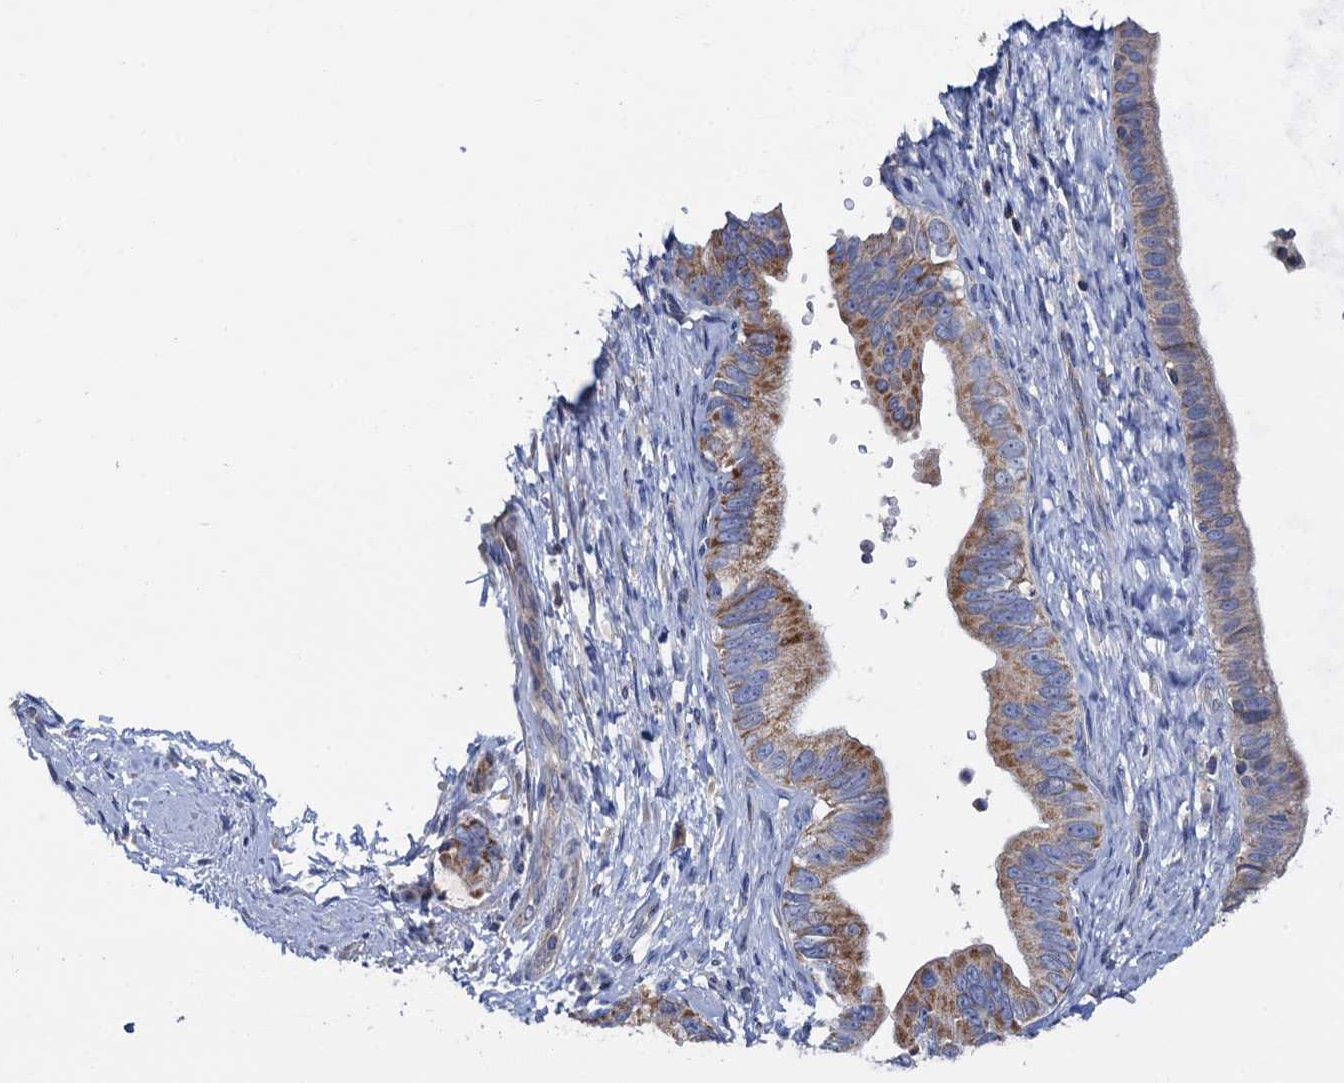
{"staining": {"intensity": "moderate", "quantity": "25%-75%", "location": "cytoplasmic/membranous"}, "tissue": "pancreatic cancer", "cell_type": "Tumor cells", "image_type": "cancer", "snomed": [{"axis": "morphology", "description": "Adenocarcinoma, NOS"}, {"axis": "topography", "description": "Pancreas"}], "caption": "About 25%-75% of tumor cells in pancreatic cancer display moderate cytoplasmic/membranous protein staining as visualized by brown immunohistochemical staining.", "gene": "MRPL48", "patient": {"sex": "female", "age": 55}}